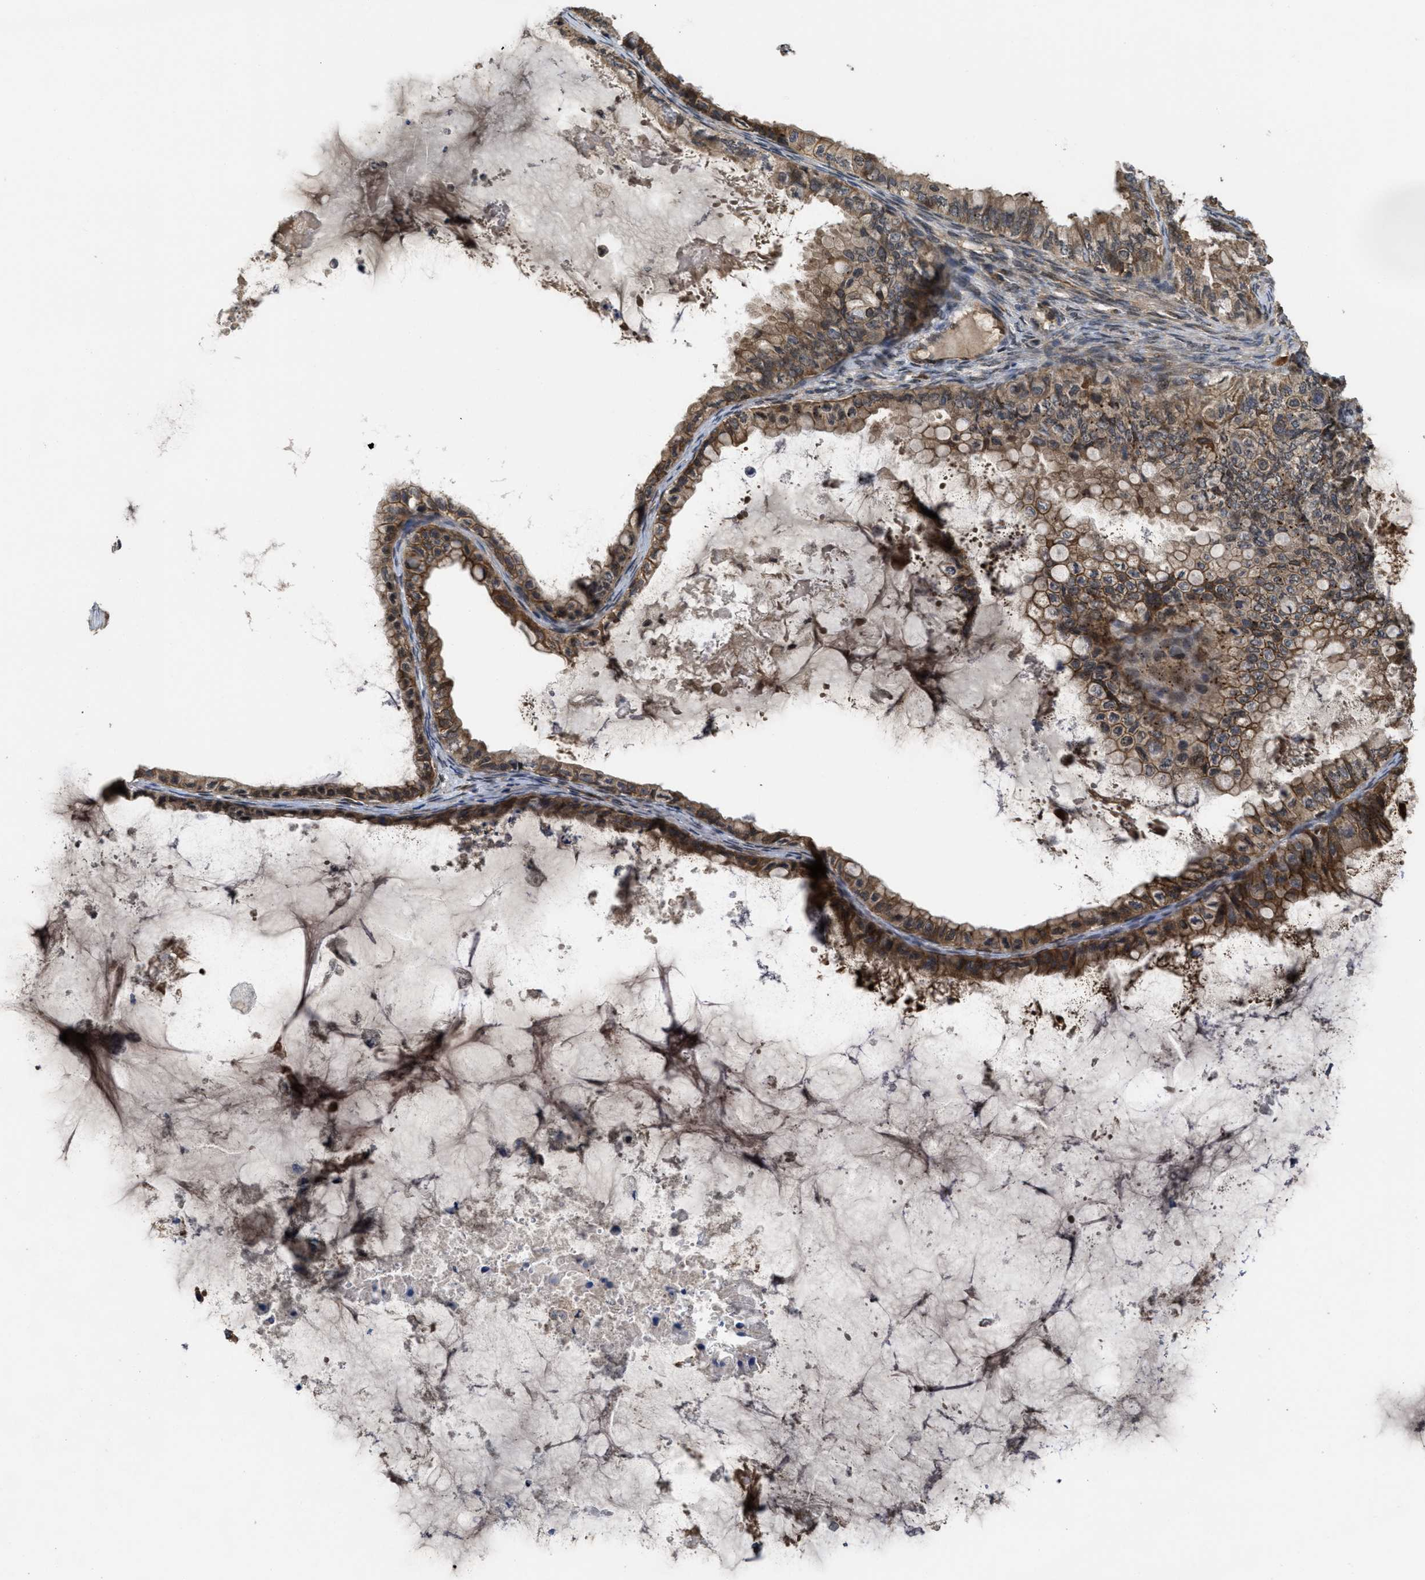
{"staining": {"intensity": "moderate", "quantity": ">75%", "location": "cytoplasmic/membranous"}, "tissue": "ovarian cancer", "cell_type": "Tumor cells", "image_type": "cancer", "snomed": [{"axis": "morphology", "description": "Cystadenocarcinoma, mucinous, NOS"}, {"axis": "topography", "description": "Ovary"}], "caption": "IHC histopathology image of neoplastic tissue: ovarian cancer (mucinous cystadenocarcinoma) stained using IHC exhibits medium levels of moderate protein expression localized specifically in the cytoplasmic/membranous of tumor cells, appearing as a cytoplasmic/membranous brown color.", "gene": "FZD6", "patient": {"sex": "female", "age": 80}}